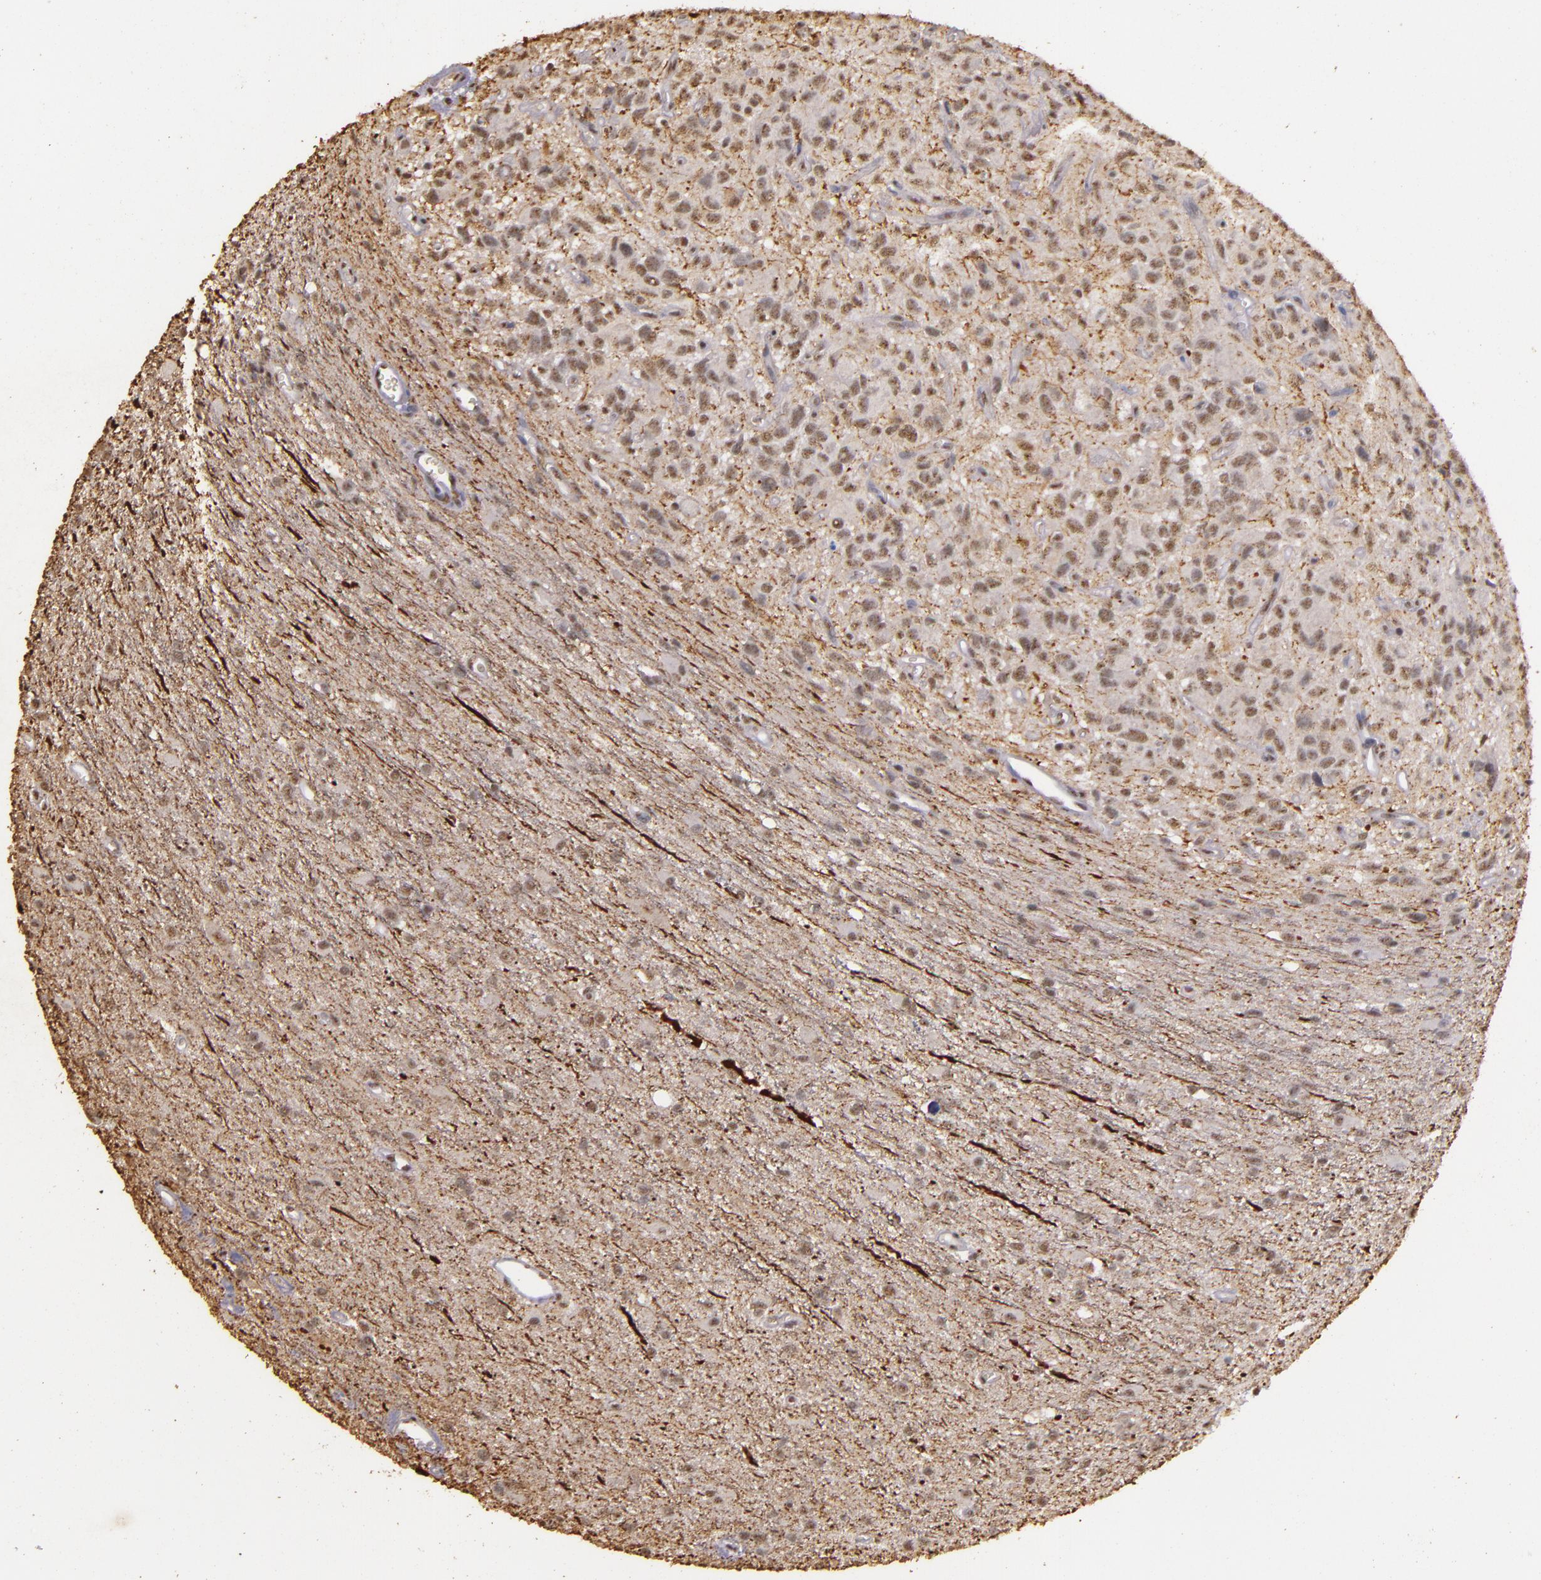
{"staining": {"intensity": "weak", "quantity": "<25%", "location": "nuclear"}, "tissue": "glioma", "cell_type": "Tumor cells", "image_type": "cancer", "snomed": [{"axis": "morphology", "description": "Glioma, malignant, Low grade"}, {"axis": "topography", "description": "Brain"}], "caption": "Micrograph shows no significant protein positivity in tumor cells of glioma.", "gene": "CBX3", "patient": {"sex": "female", "age": 15}}